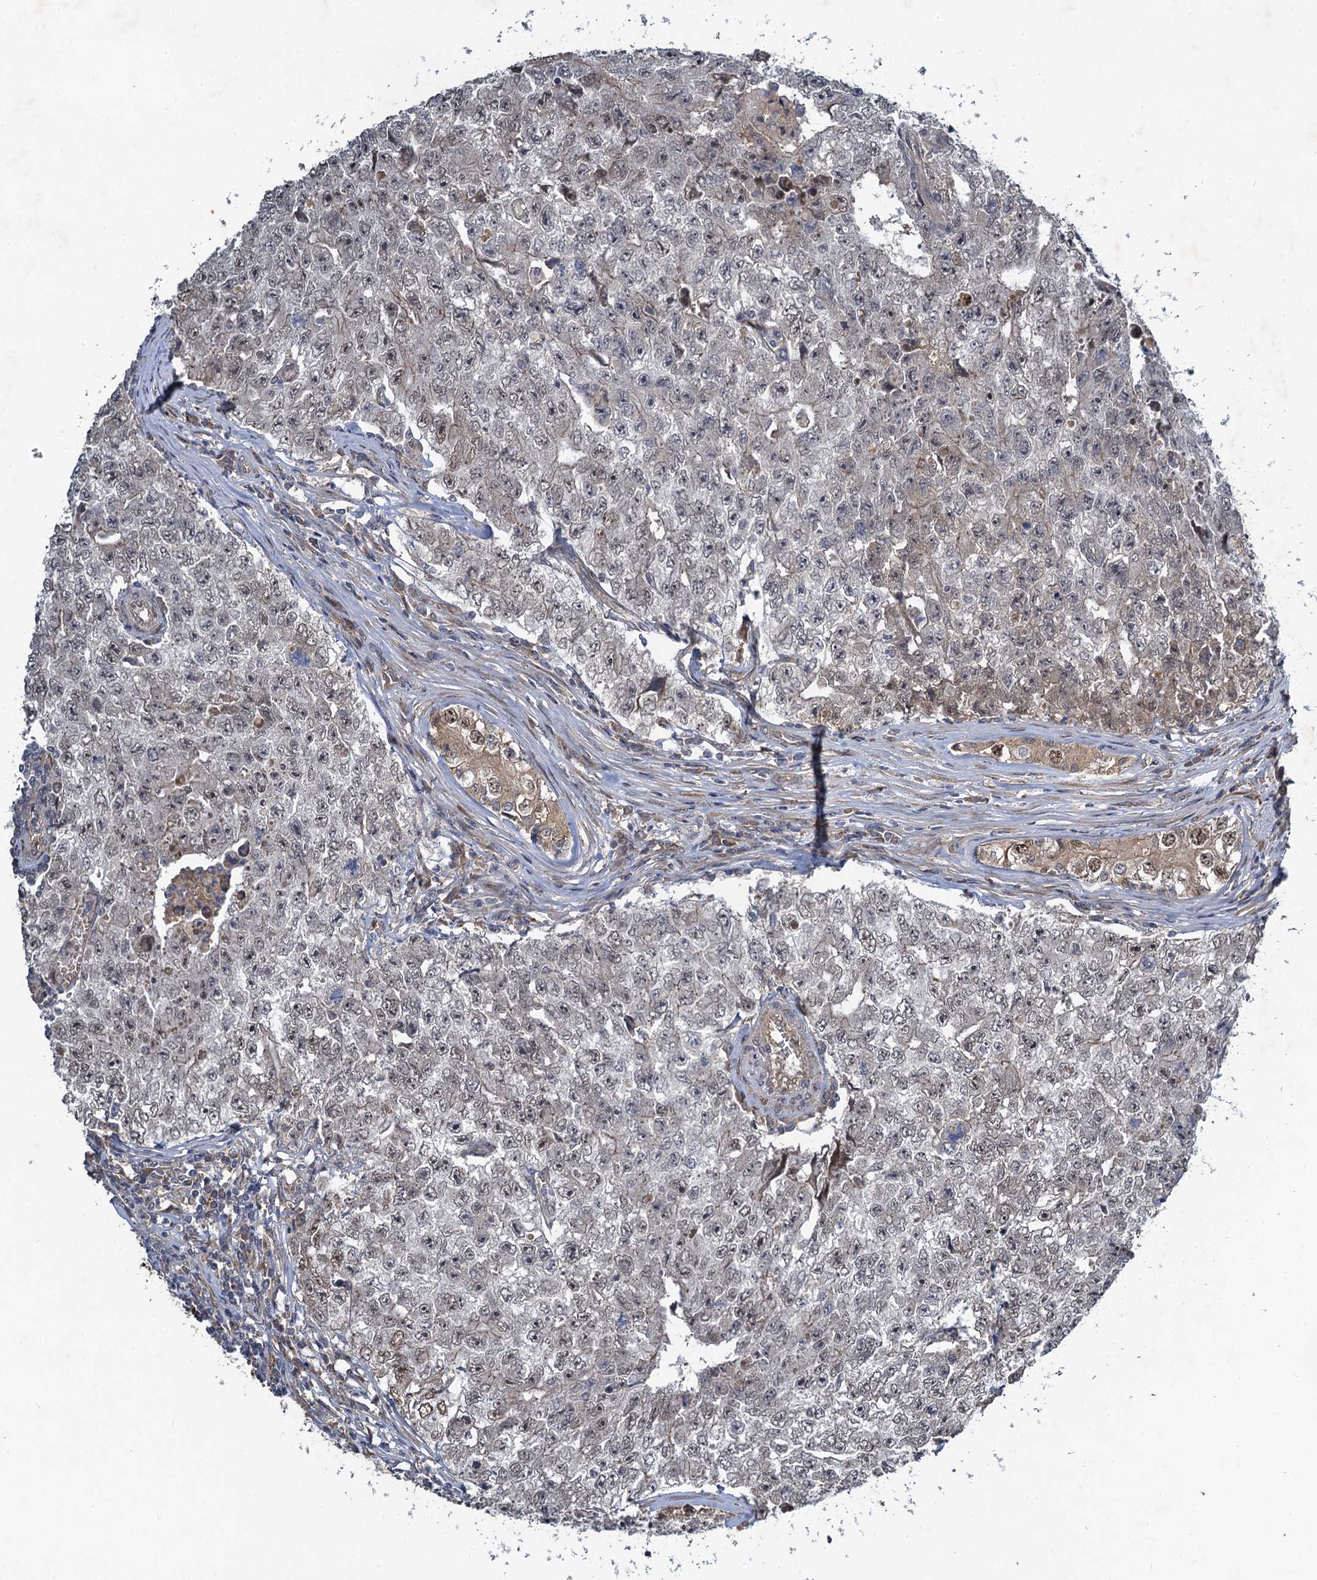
{"staining": {"intensity": "weak", "quantity": "<25%", "location": "nuclear"}, "tissue": "testis cancer", "cell_type": "Tumor cells", "image_type": "cancer", "snomed": [{"axis": "morphology", "description": "Carcinoma, Embryonal, NOS"}, {"axis": "topography", "description": "Testis"}], "caption": "The photomicrograph demonstrates no staining of tumor cells in testis cancer. (DAB (3,3'-diaminobenzidine) IHC visualized using brightfield microscopy, high magnification).", "gene": "NUDT22", "patient": {"sex": "male", "age": 17}}